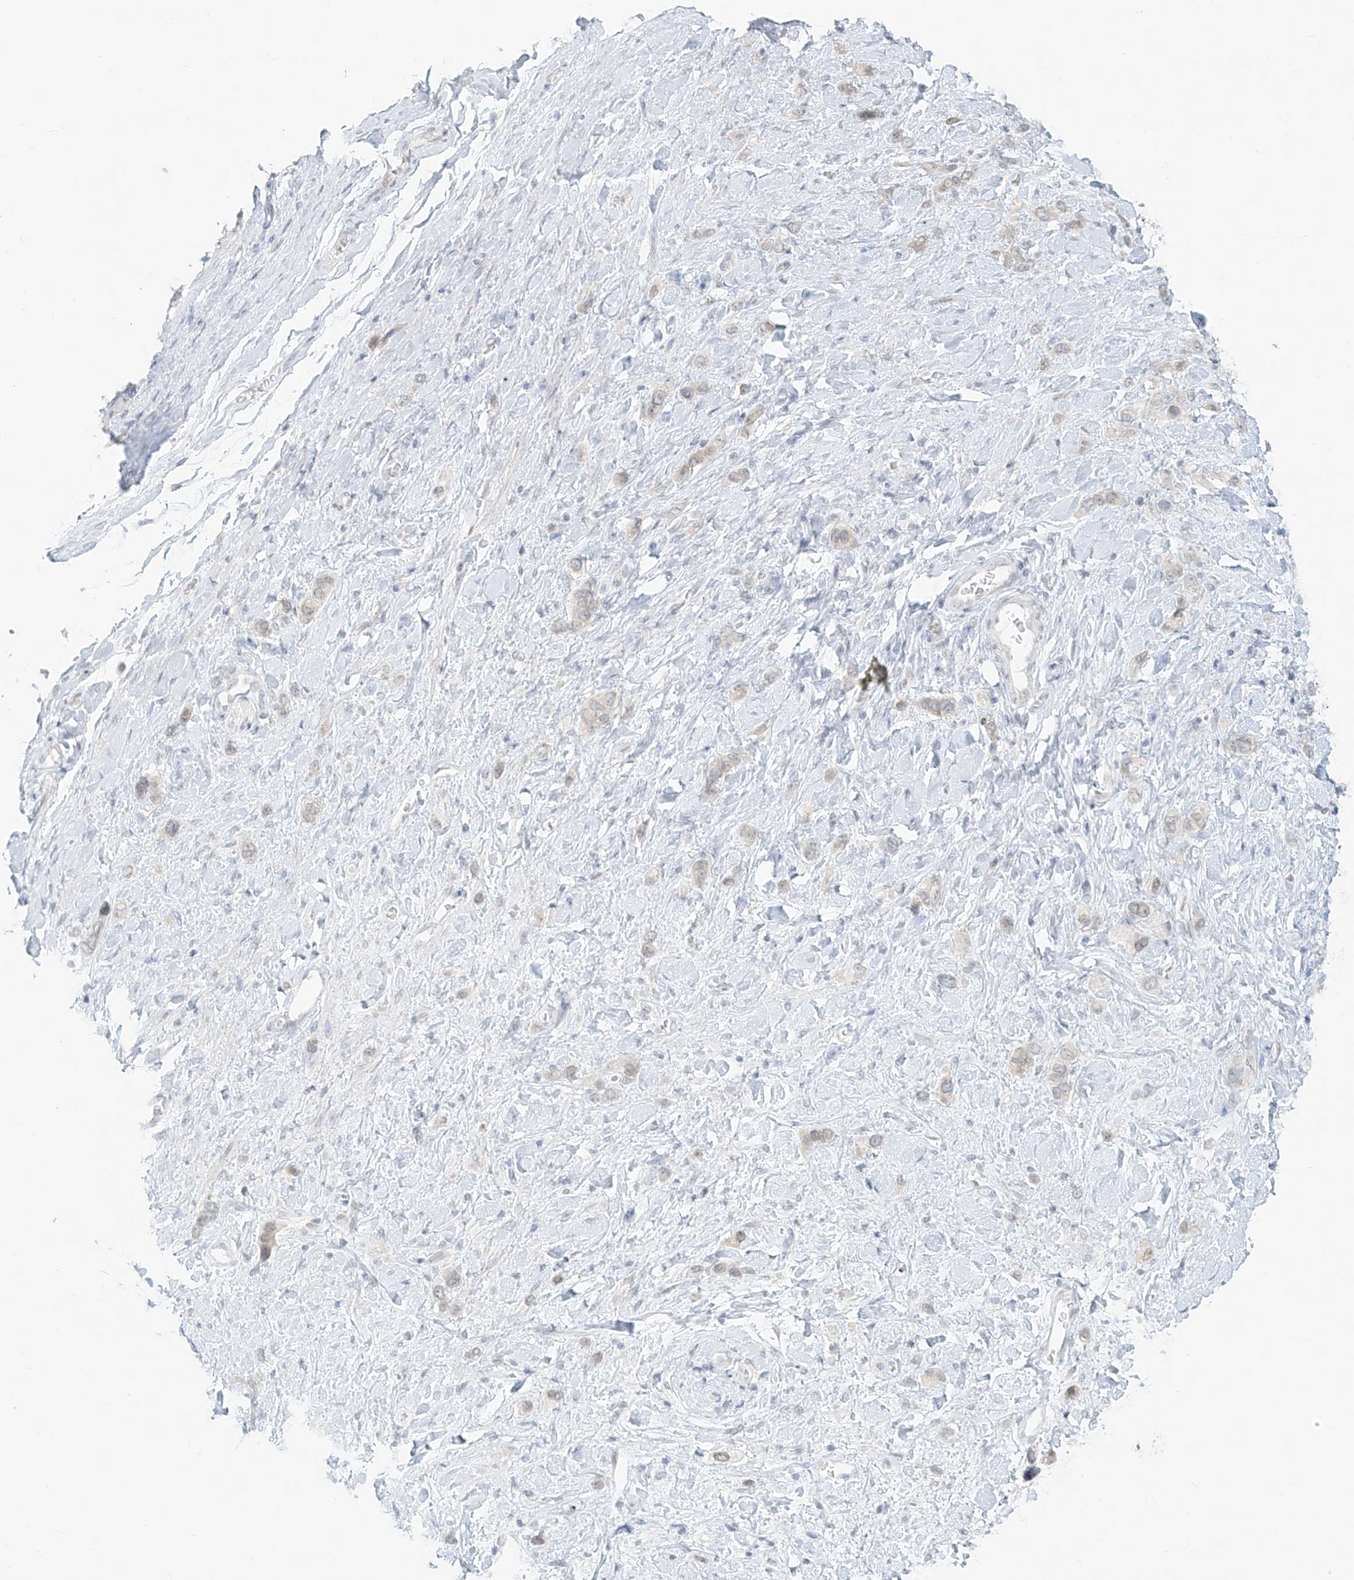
{"staining": {"intensity": "weak", "quantity": "<25%", "location": "cytoplasmic/membranous"}, "tissue": "stomach cancer", "cell_type": "Tumor cells", "image_type": "cancer", "snomed": [{"axis": "morphology", "description": "Adenocarcinoma, NOS"}, {"axis": "topography", "description": "Stomach"}], "caption": "Tumor cells are negative for protein expression in human stomach cancer. (DAB (3,3'-diaminobenzidine) immunohistochemistry visualized using brightfield microscopy, high magnification).", "gene": "OSBPL7", "patient": {"sex": "female", "age": 65}}